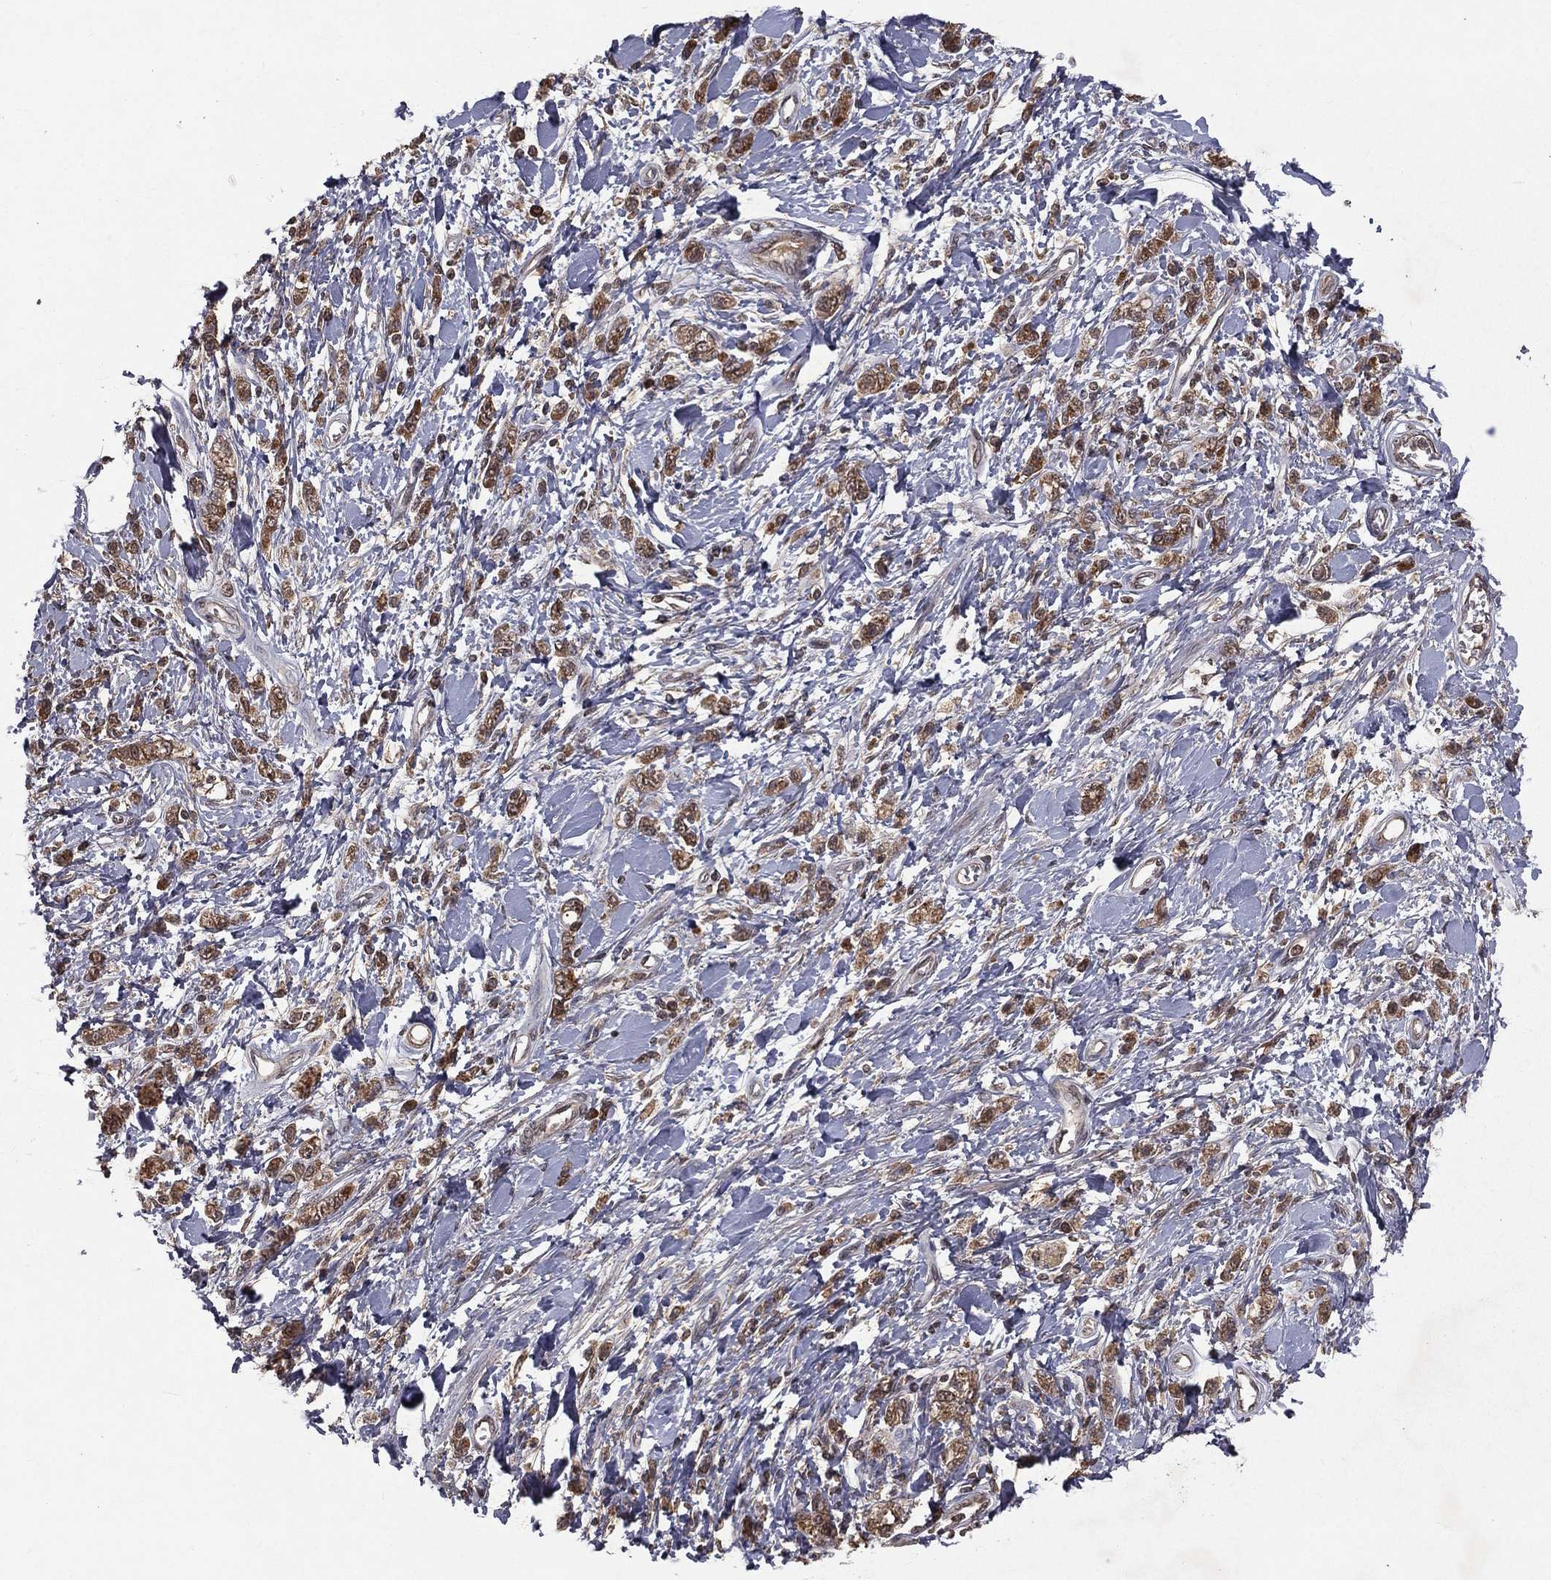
{"staining": {"intensity": "moderate", "quantity": ">75%", "location": "cytoplasmic/membranous"}, "tissue": "stomach cancer", "cell_type": "Tumor cells", "image_type": "cancer", "snomed": [{"axis": "morphology", "description": "Adenocarcinoma, NOS"}, {"axis": "topography", "description": "Stomach"}], "caption": "Immunohistochemical staining of stomach cancer demonstrates medium levels of moderate cytoplasmic/membranous protein positivity in approximately >75% of tumor cells.", "gene": "ZDHHC15", "patient": {"sex": "male", "age": 77}}